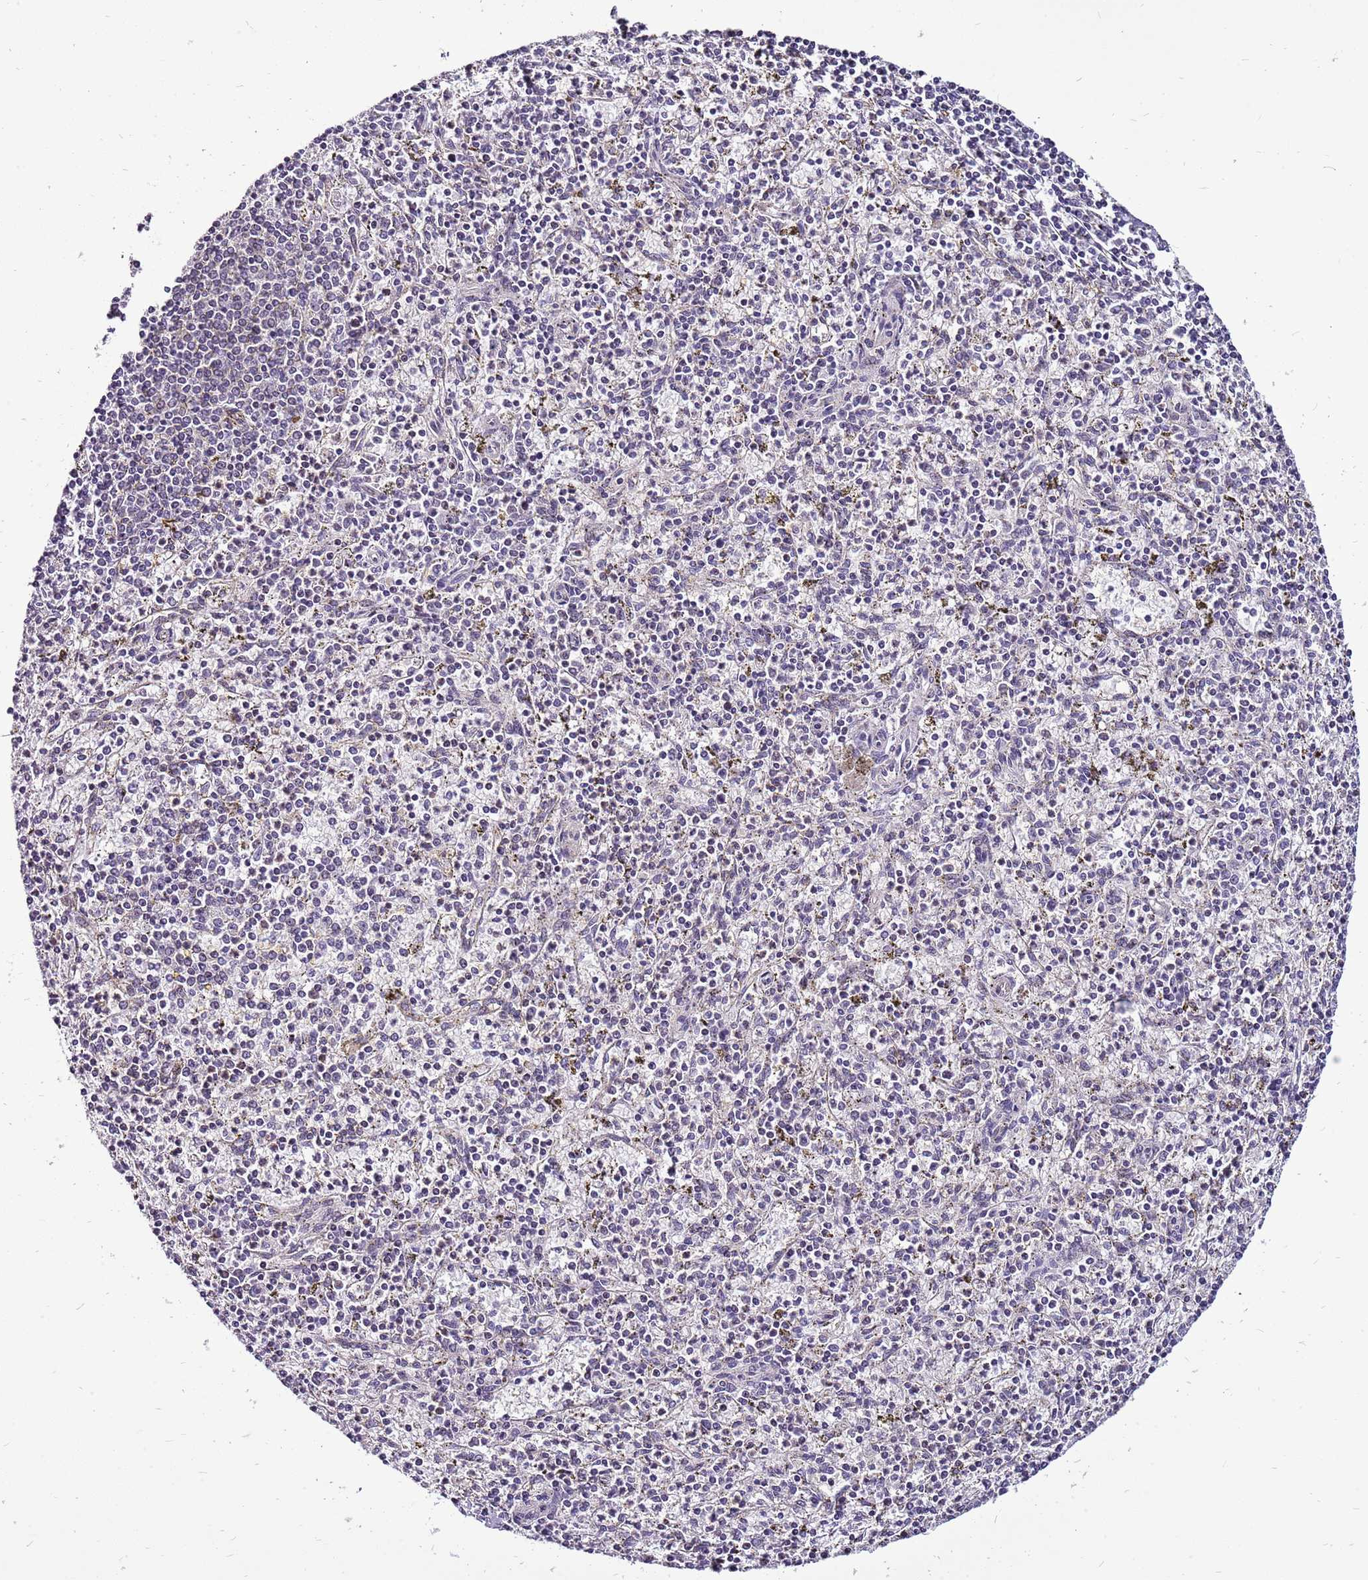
{"staining": {"intensity": "negative", "quantity": "none", "location": "none"}, "tissue": "spleen", "cell_type": "Cells in red pulp", "image_type": "normal", "snomed": [{"axis": "morphology", "description": "Normal tissue, NOS"}, {"axis": "topography", "description": "Spleen"}], "caption": "Protein analysis of benign spleen shows no significant positivity in cells in red pulp. Nuclei are stained in blue.", "gene": "CCDC166", "patient": {"sex": "male", "age": 72}}